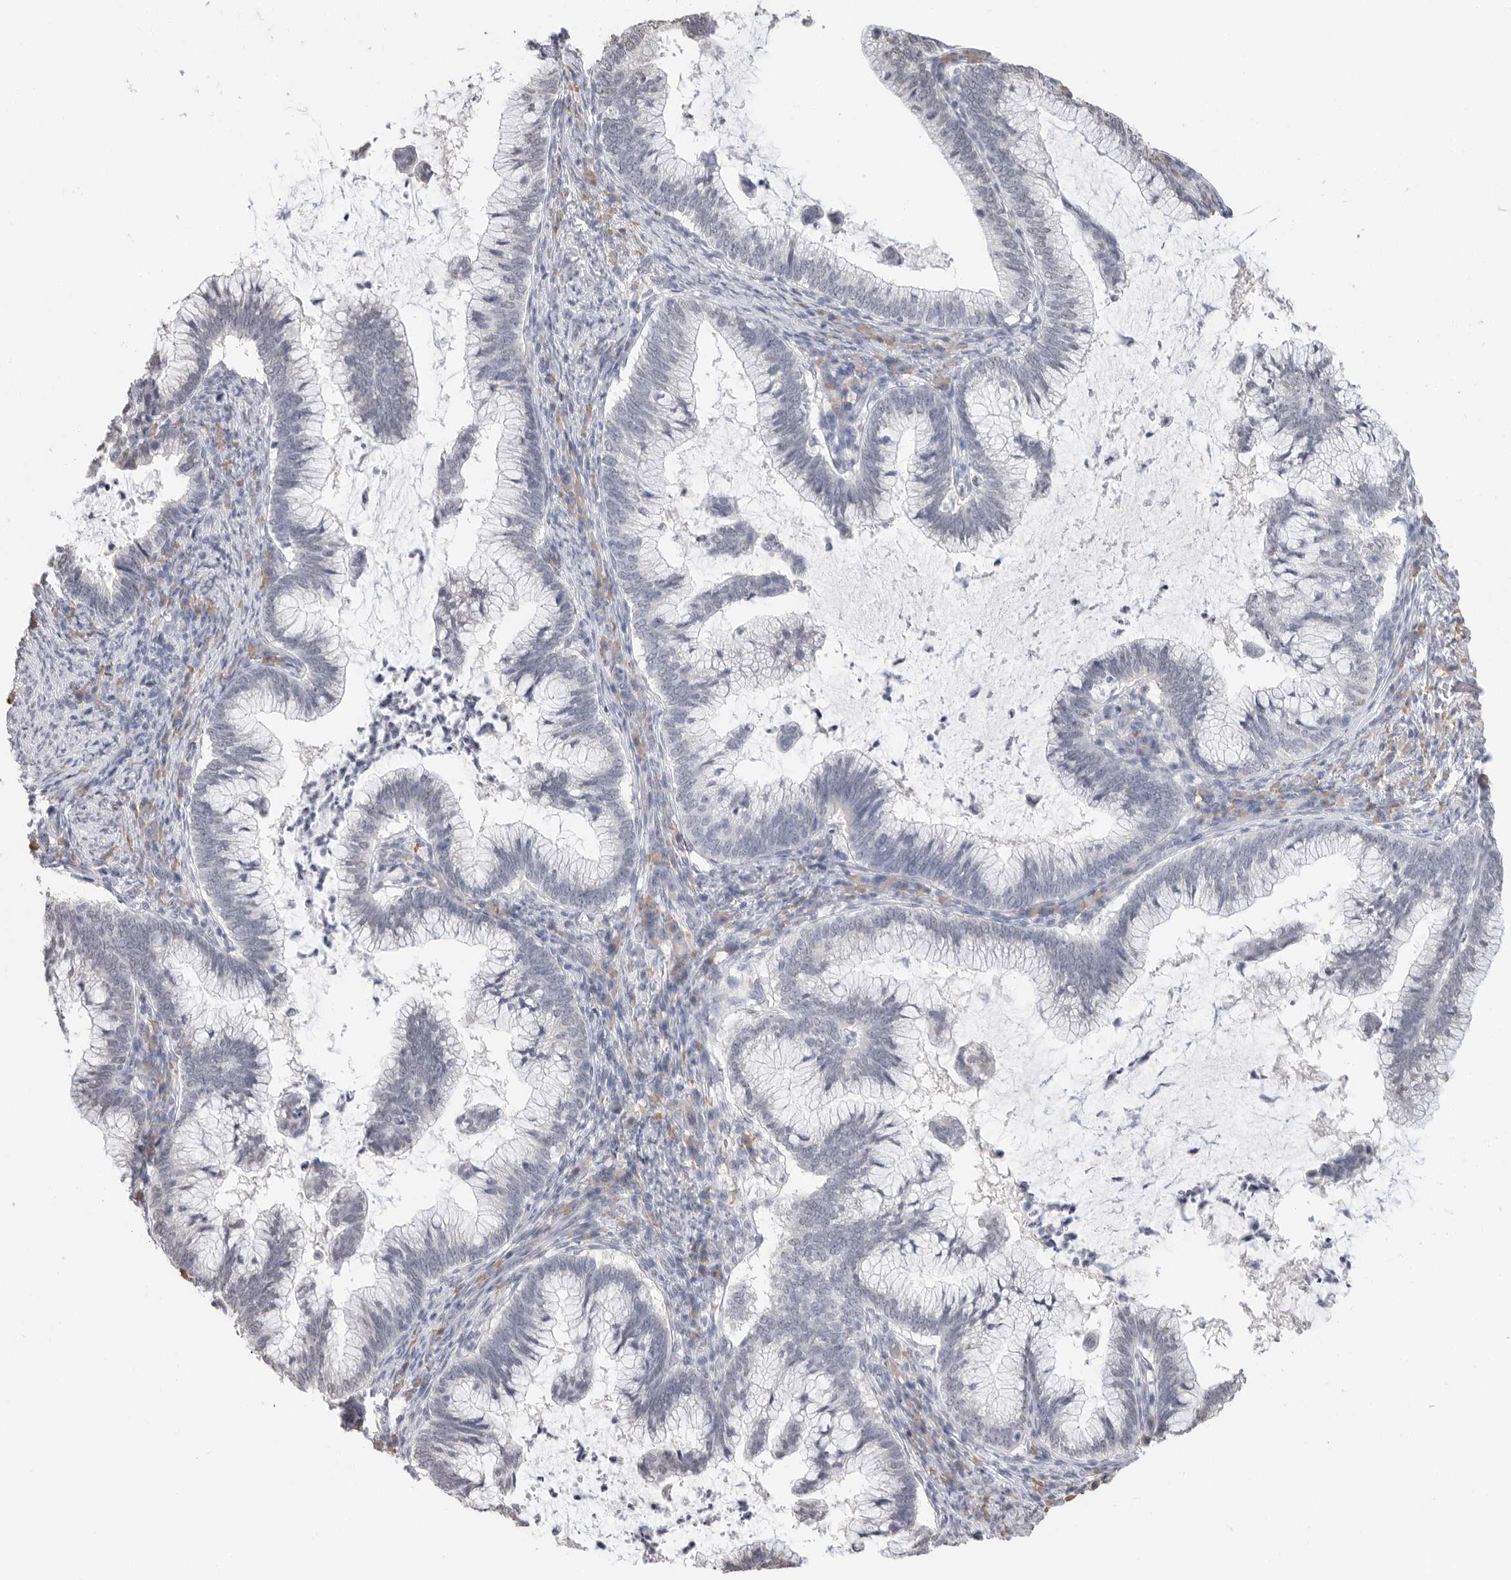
{"staining": {"intensity": "negative", "quantity": "none", "location": "none"}, "tissue": "cervical cancer", "cell_type": "Tumor cells", "image_type": "cancer", "snomed": [{"axis": "morphology", "description": "Adenocarcinoma, NOS"}, {"axis": "topography", "description": "Cervix"}], "caption": "Human cervical adenocarcinoma stained for a protein using immunohistochemistry exhibits no staining in tumor cells.", "gene": "ARHGEF10", "patient": {"sex": "female", "age": 36}}